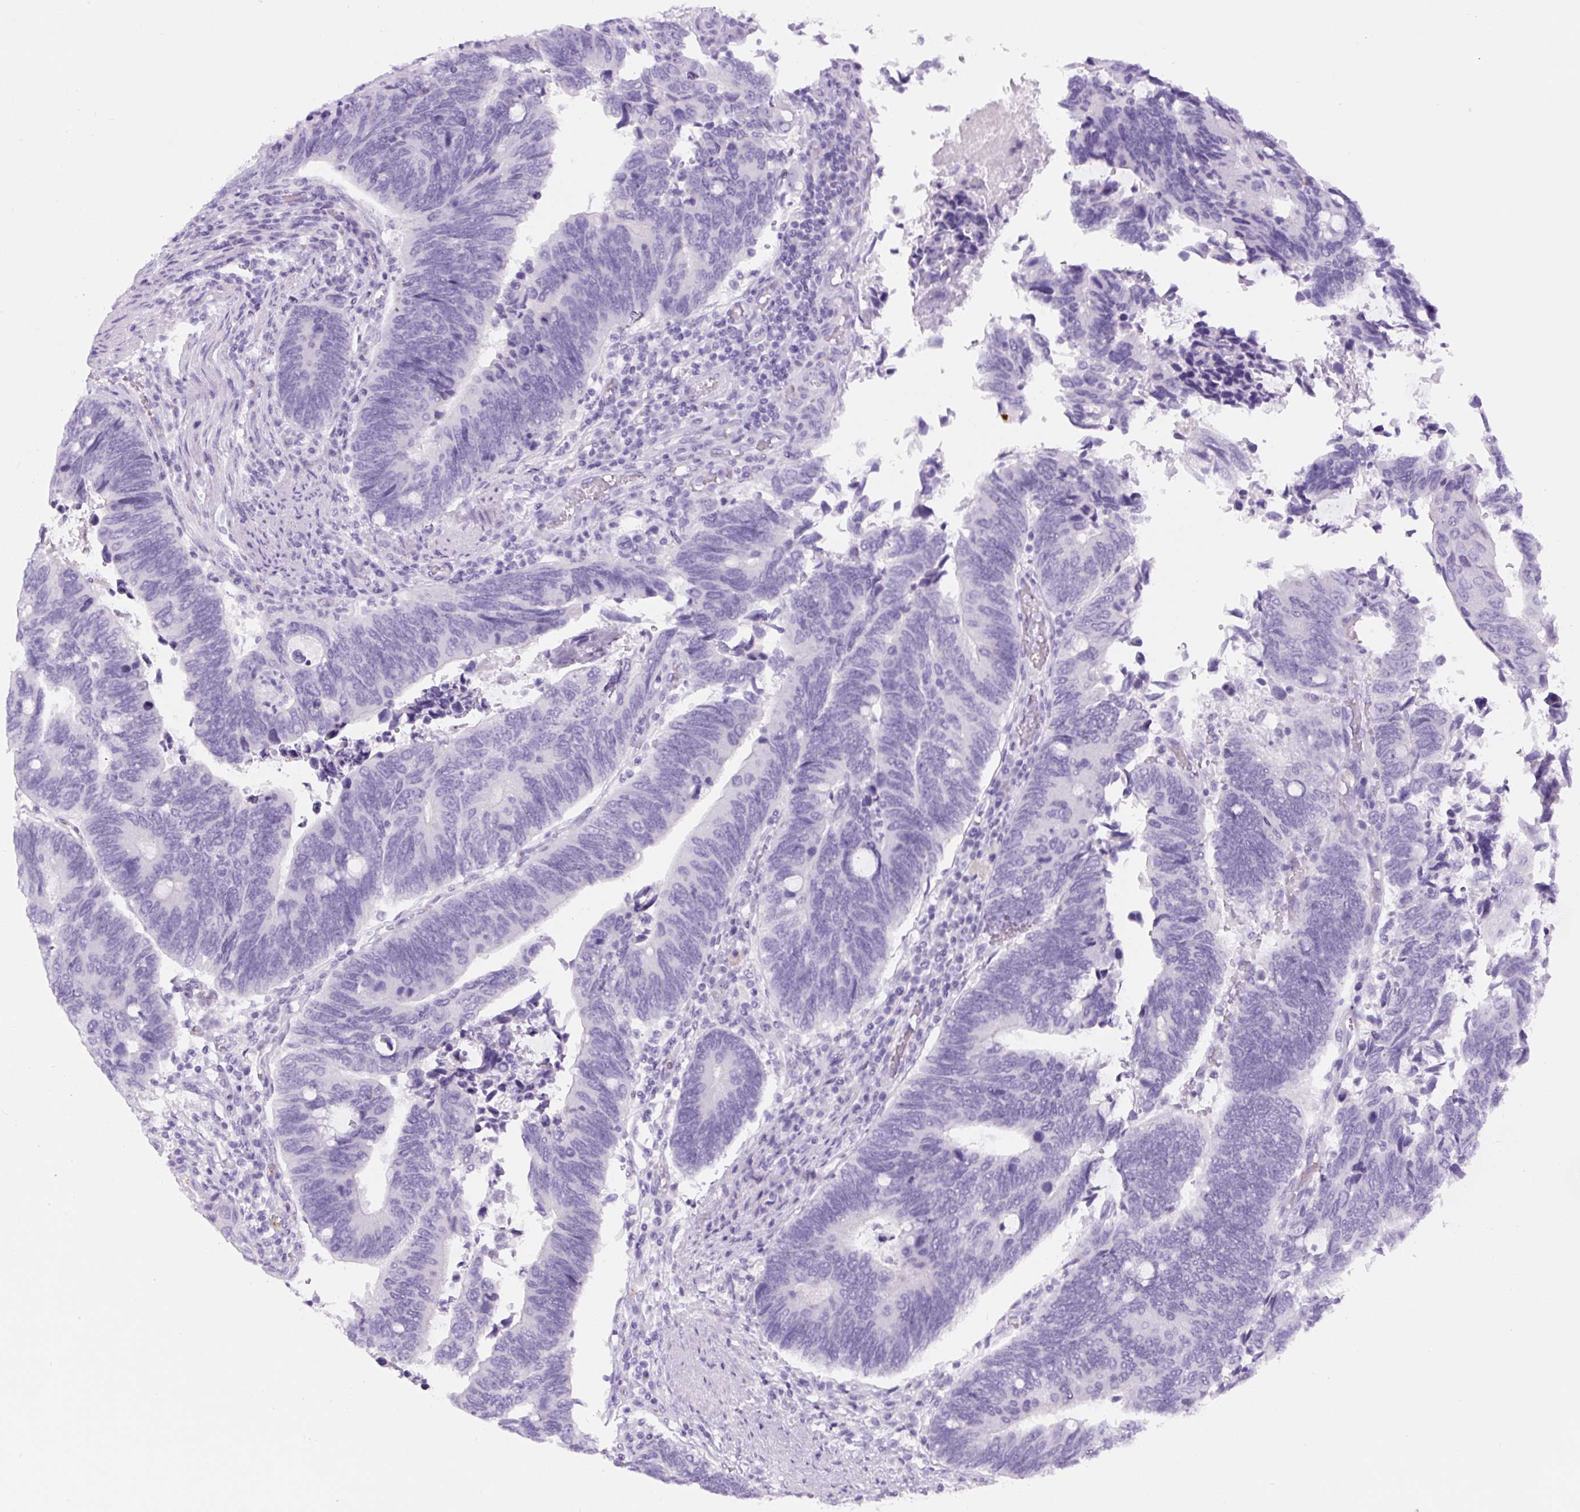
{"staining": {"intensity": "negative", "quantity": "none", "location": "none"}, "tissue": "colorectal cancer", "cell_type": "Tumor cells", "image_type": "cancer", "snomed": [{"axis": "morphology", "description": "Adenocarcinoma, NOS"}, {"axis": "topography", "description": "Colon"}], "caption": "DAB (3,3'-diaminobenzidine) immunohistochemical staining of human adenocarcinoma (colorectal) reveals no significant positivity in tumor cells.", "gene": "RSPO4", "patient": {"sex": "male", "age": 87}}